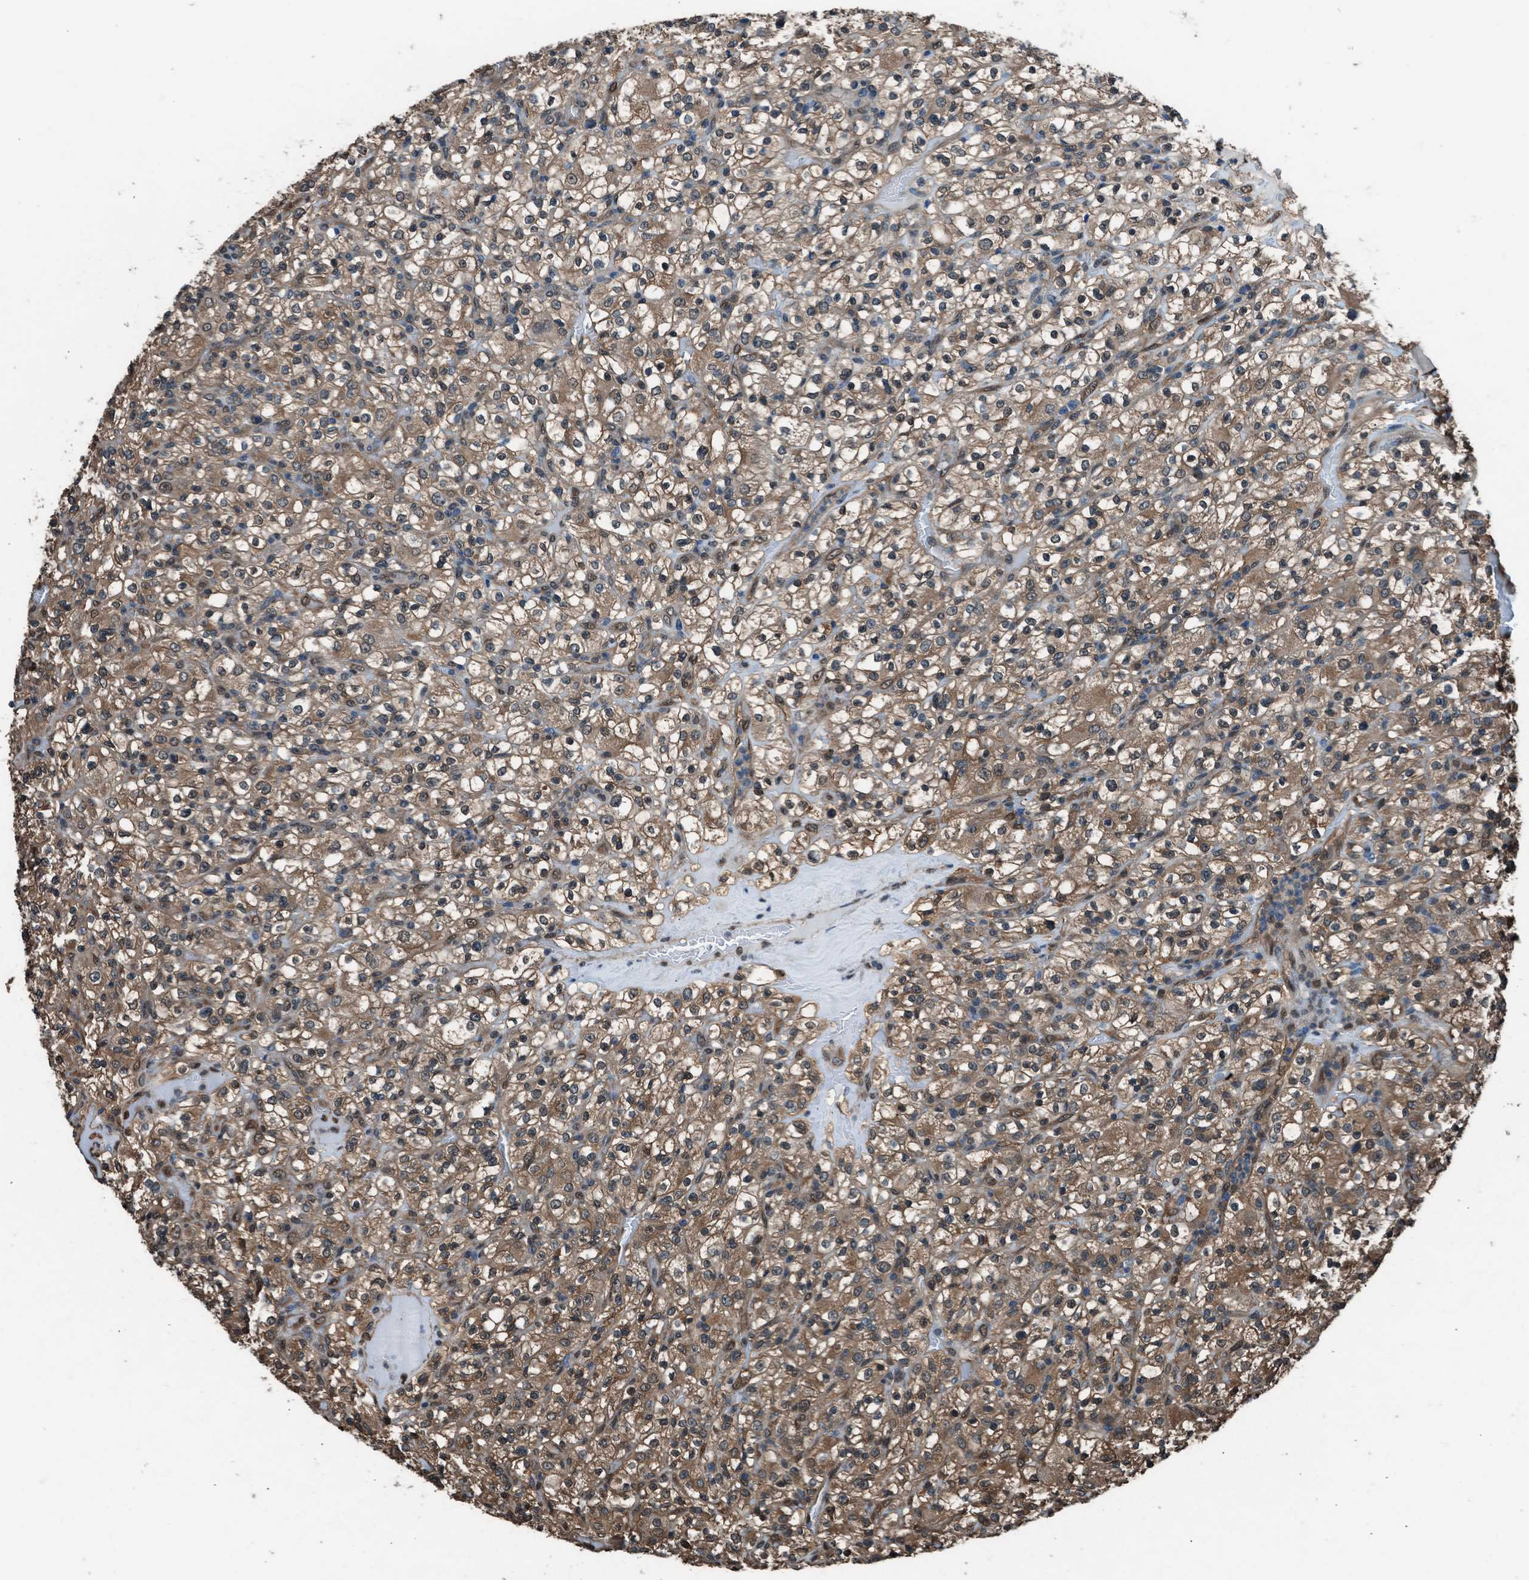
{"staining": {"intensity": "moderate", "quantity": ">75%", "location": "cytoplasmic/membranous"}, "tissue": "renal cancer", "cell_type": "Tumor cells", "image_type": "cancer", "snomed": [{"axis": "morphology", "description": "Normal tissue, NOS"}, {"axis": "morphology", "description": "Adenocarcinoma, NOS"}, {"axis": "topography", "description": "Kidney"}], "caption": "High-power microscopy captured an immunohistochemistry (IHC) micrograph of renal cancer, revealing moderate cytoplasmic/membranous expression in approximately >75% of tumor cells.", "gene": "YWHAG", "patient": {"sex": "female", "age": 72}}